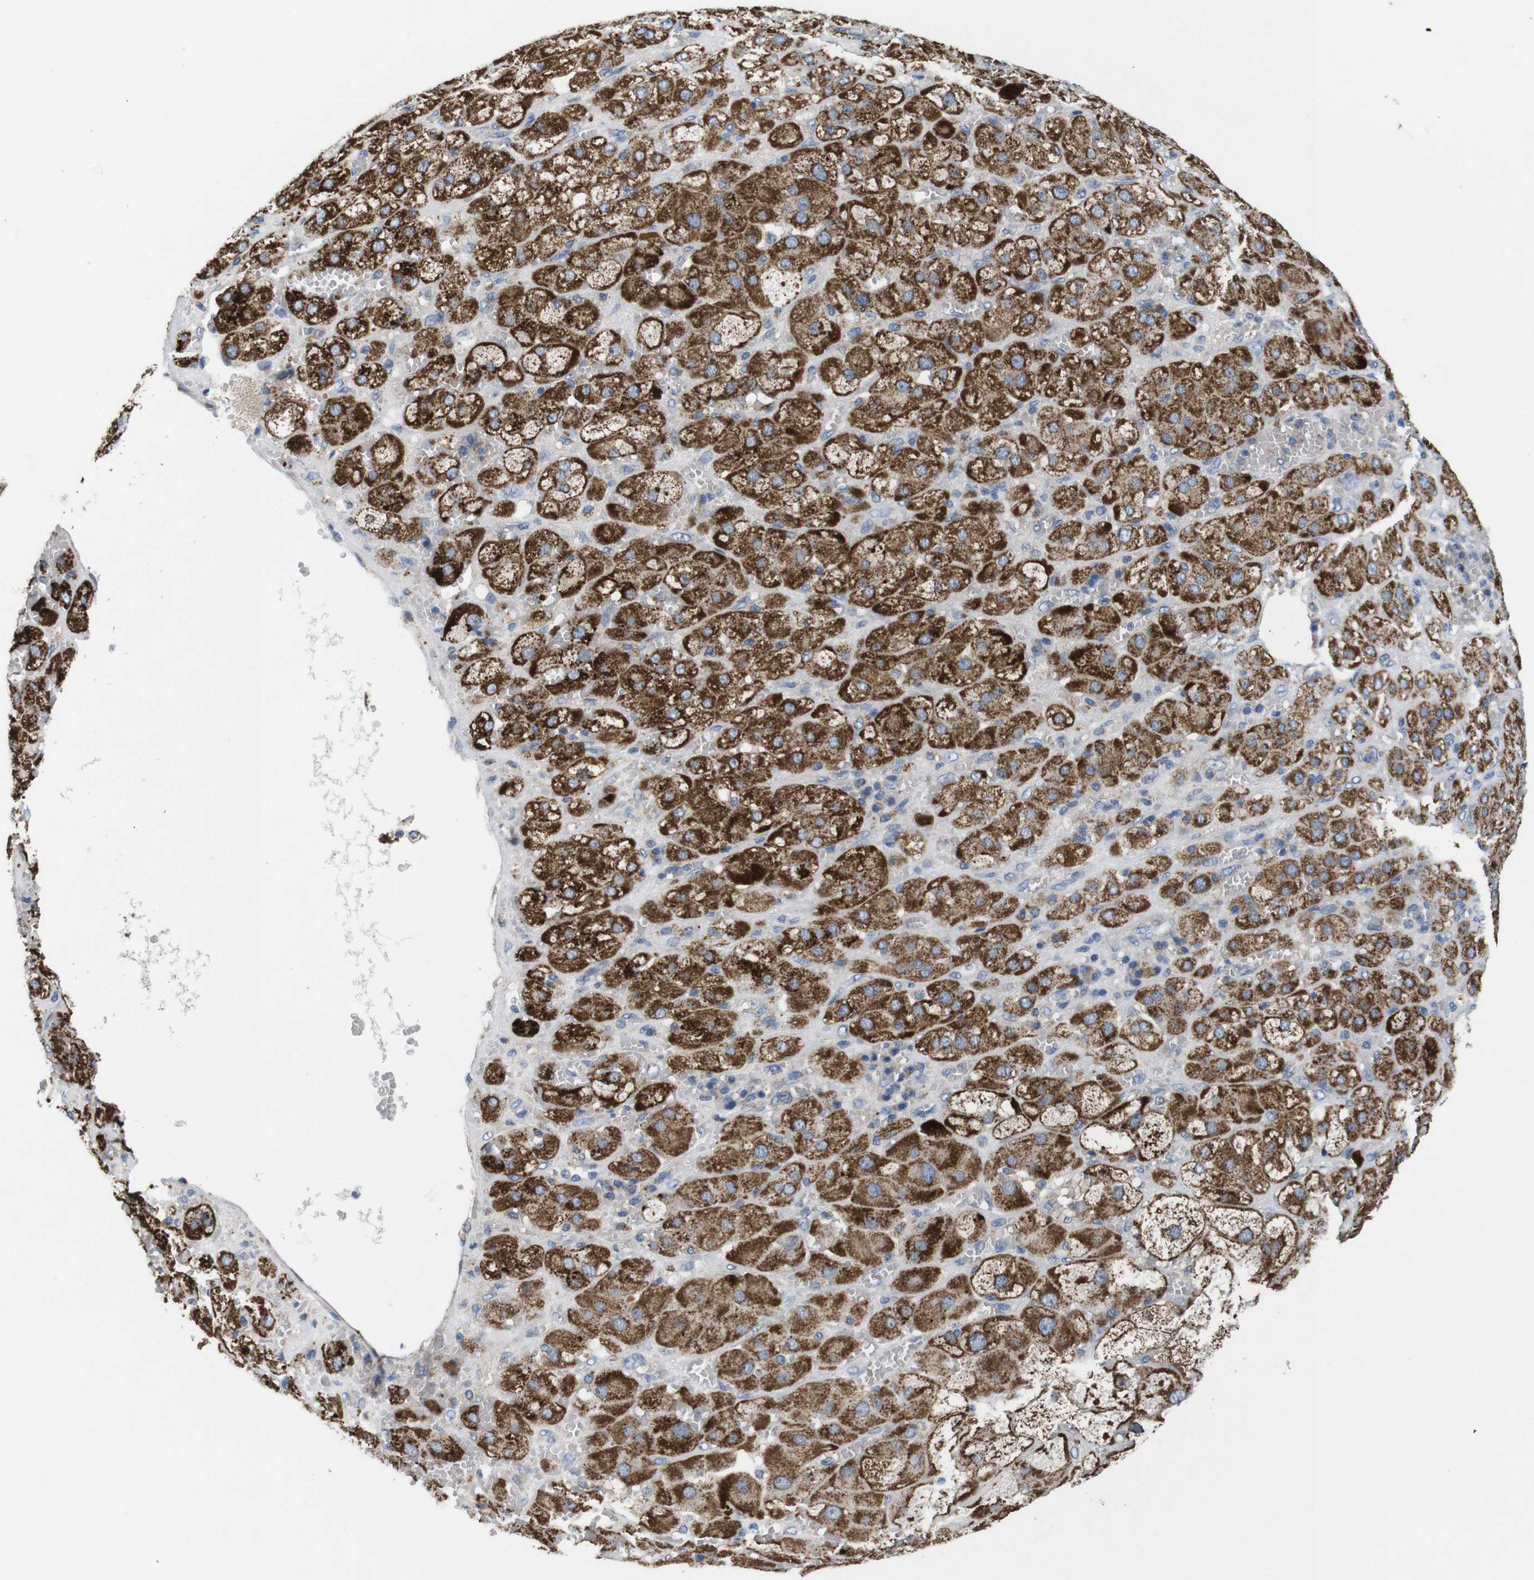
{"staining": {"intensity": "strong", "quantity": ">75%", "location": "cytoplasmic/membranous"}, "tissue": "adrenal gland", "cell_type": "Glandular cells", "image_type": "normal", "snomed": [{"axis": "morphology", "description": "Normal tissue, NOS"}, {"axis": "topography", "description": "Adrenal gland"}], "caption": "IHC image of normal adrenal gland: adrenal gland stained using immunohistochemistry demonstrates high levels of strong protein expression localized specifically in the cytoplasmic/membranous of glandular cells, appearing as a cytoplasmic/membranous brown color.", "gene": "F2RL1", "patient": {"sex": "female", "age": 47}}